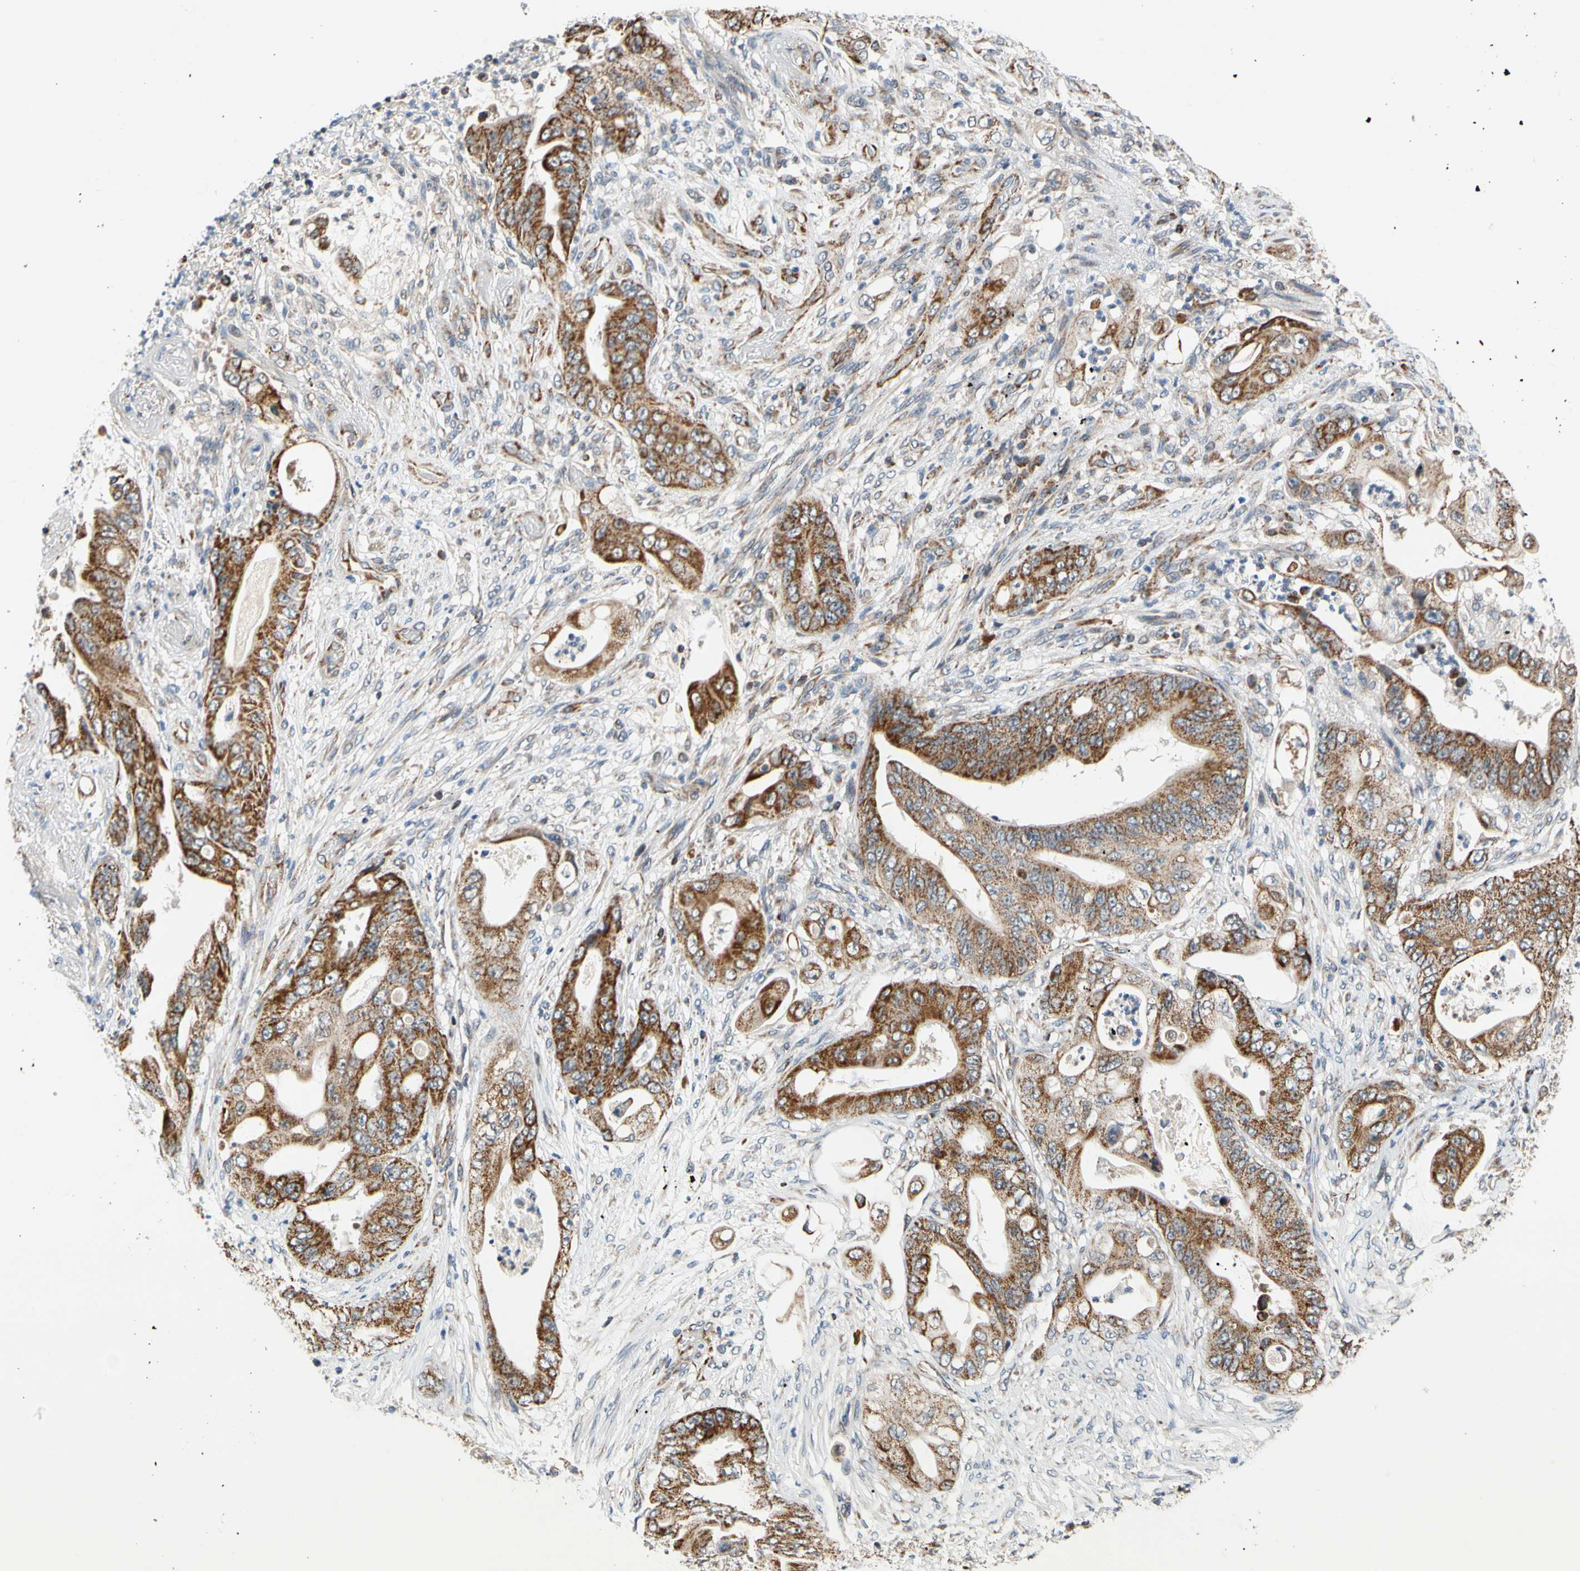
{"staining": {"intensity": "moderate", "quantity": ">75%", "location": "cytoplasmic/membranous"}, "tissue": "stomach cancer", "cell_type": "Tumor cells", "image_type": "cancer", "snomed": [{"axis": "morphology", "description": "Adenocarcinoma, NOS"}, {"axis": "topography", "description": "Stomach"}], "caption": "Immunohistochemical staining of stomach adenocarcinoma exhibits medium levels of moderate cytoplasmic/membranous positivity in about >75% of tumor cells.", "gene": "KHDC4", "patient": {"sex": "female", "age": 73}}